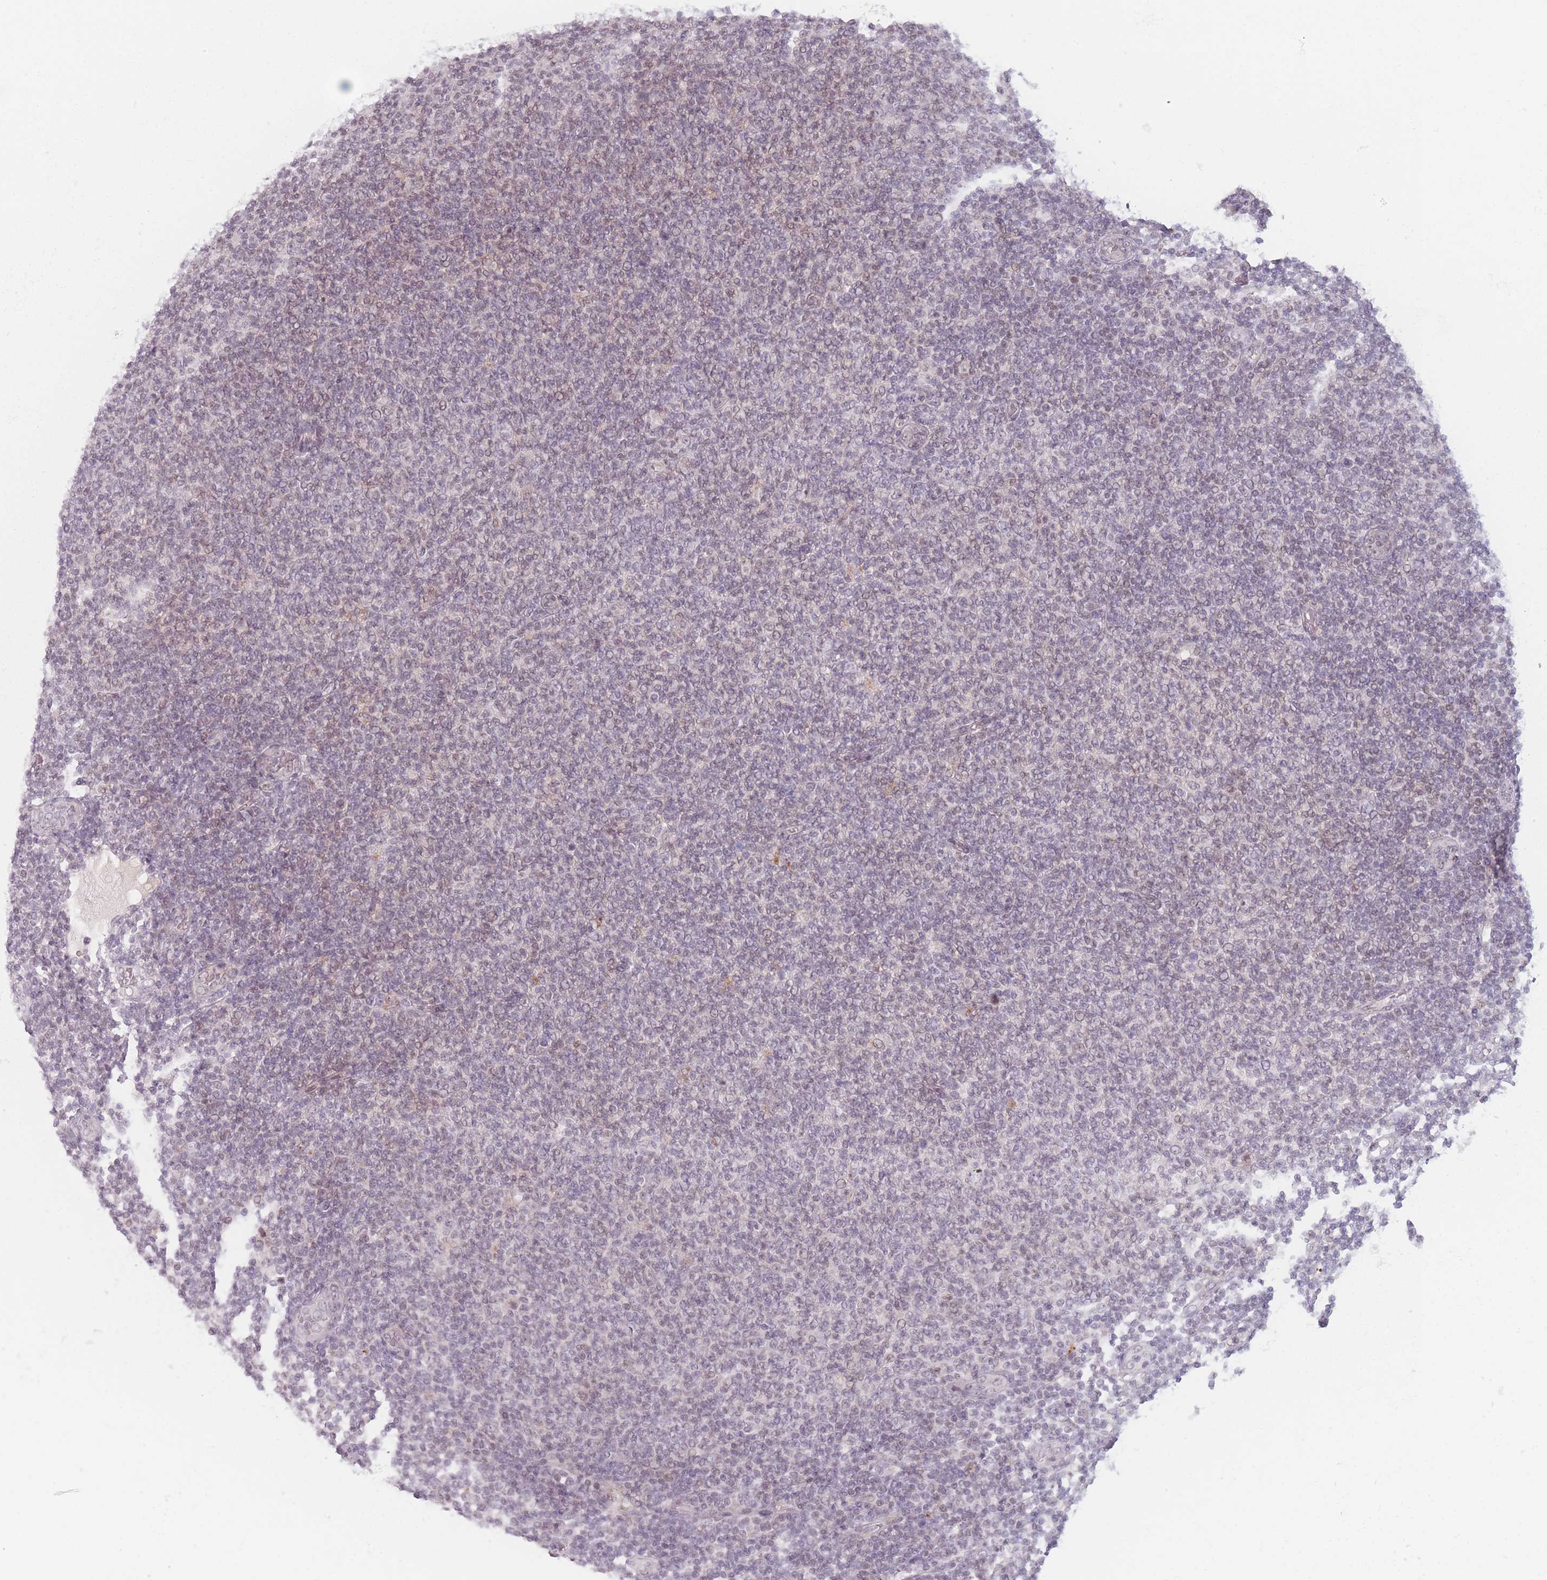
{"staining": {"intensity": "weak", "quantity": "<25%", "location": "nuclear"}, "tissue": "lymphoma", "cell_type": "Tumor cells", "image_type": "cancer", "snomed": [{"axis": "morphology", "description": "Malignant lymphoma, non-Hodgkin's type, Low grade"}, {"axis": "topography", "description": "Lymph node"}], "caption": "An image of malignant lymphoma, non-Hodgkin's type (low-grade) stained for a protein reveals no brown staining in tumor cells.", "gene": "OR10C1", "patient": {"sex": "male", "age": 66}}